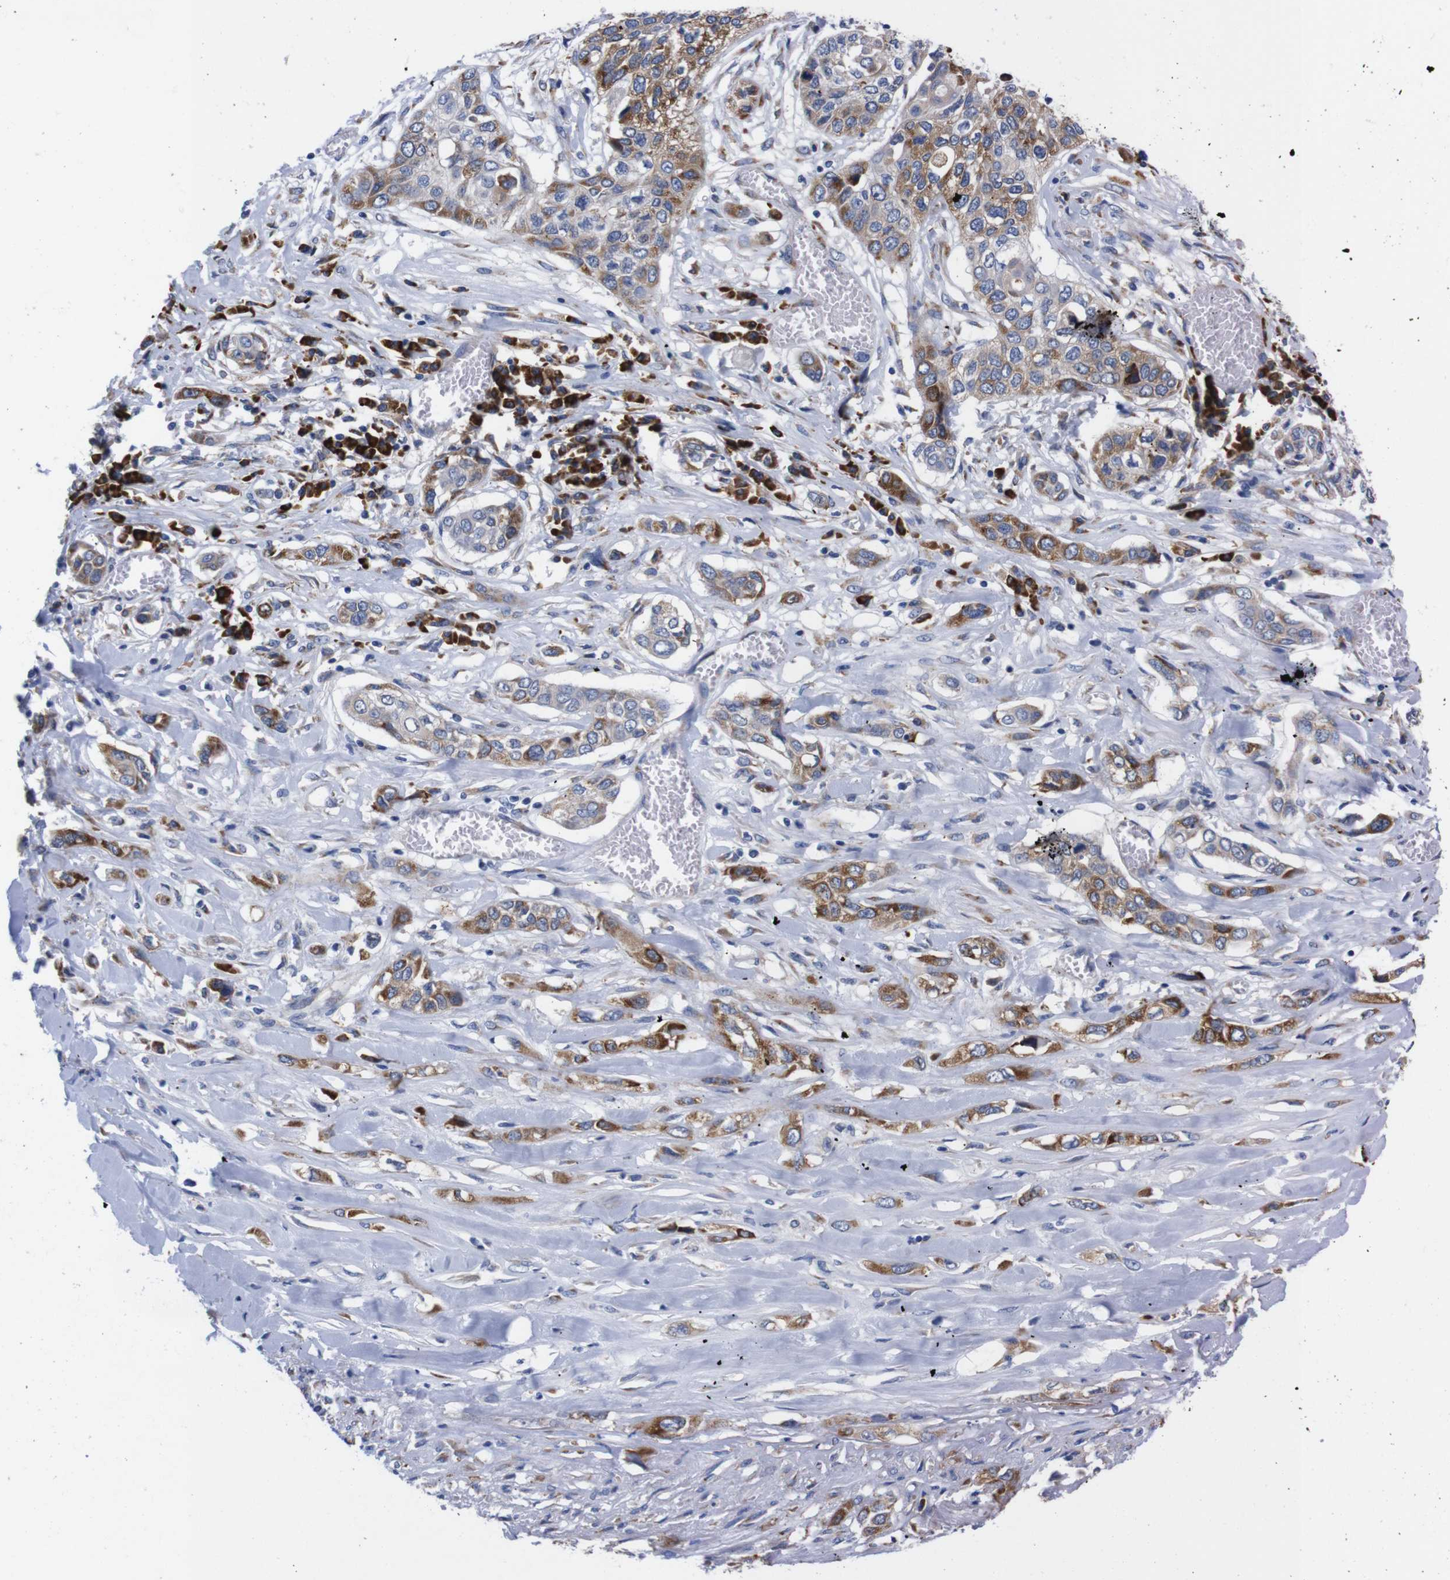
{"staining": {"intensity": "moderate", "quantity": "25%-75%", "location": "cytoplasmic/membranous"}, "tissue": "lung cancer", "cell_type": "Tumor cells", "image_type": "cancer", "snomed": [{"axis": "morphology", "description": "Squamous cell carcinoma, NOS"}, {"axis": "topography", "description": "Lung"}], "caption": "Human lung cancer stained with a brown dye shows moderate cytoplasmic/membranous positive expression in approximately 25%-75% of tumor cells.", "gene": "NEBL", "patient": {"sex": "male", "age": 71}}